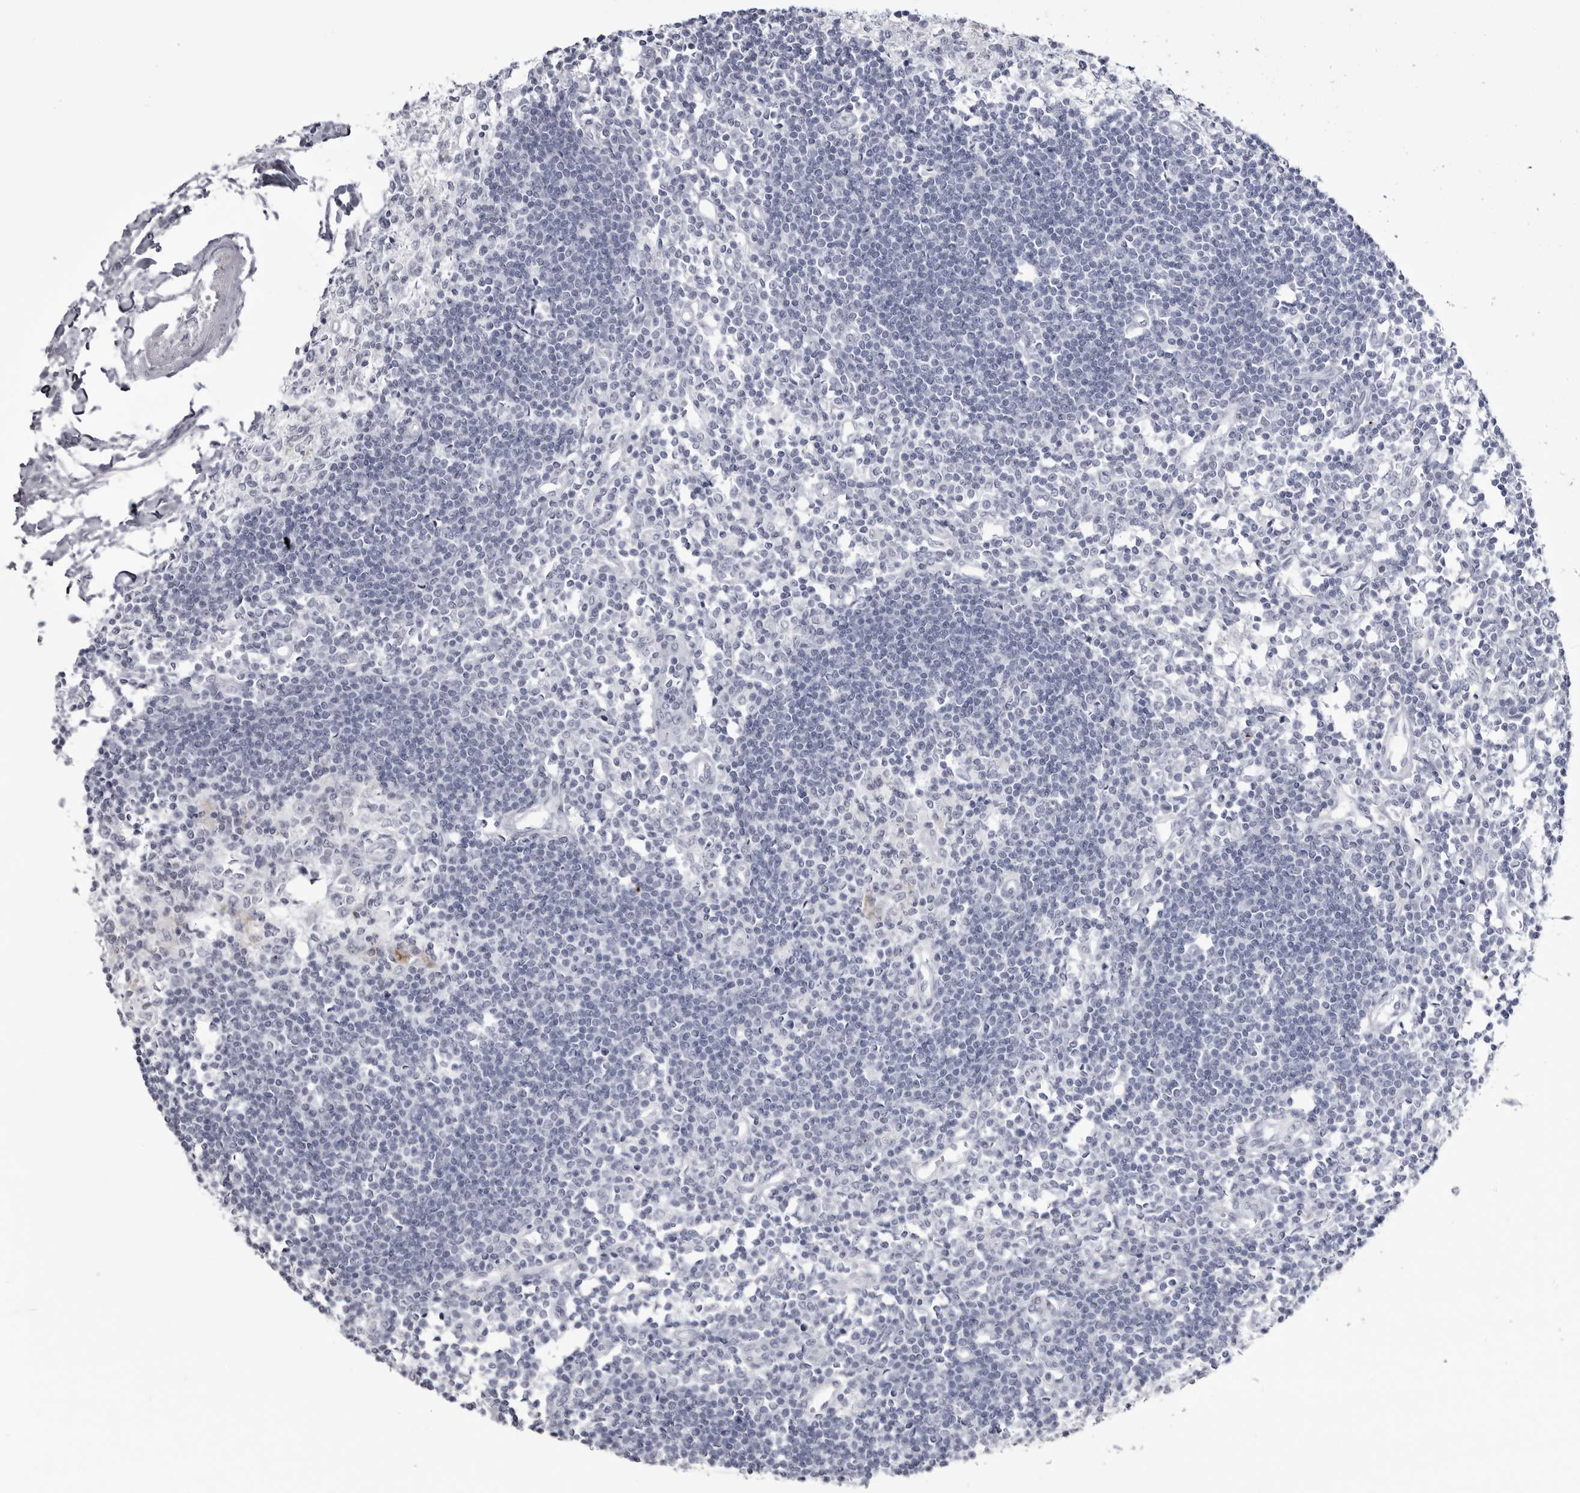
{"staining": {"intensity": "negative", "quantity": "none", "location": "none"}, "tissue": "lymph node", "cell_type": "Germinal center cells", "image_type": "normal", "snomed": [{"axis": "morphology", "description": "Normal tissue, NOS"}, {"axis": "morphology", "description": "Malignant melanoma, Metastatic site"}, {"axis": "topography", "description": "Lymph node"}], "caption": "Immunohistochemical staining of benign human lymph node reveals no significant staining in germinal center cells.", "gene": "COL26A1", "patient": {"sex": "male", "age": 41}}